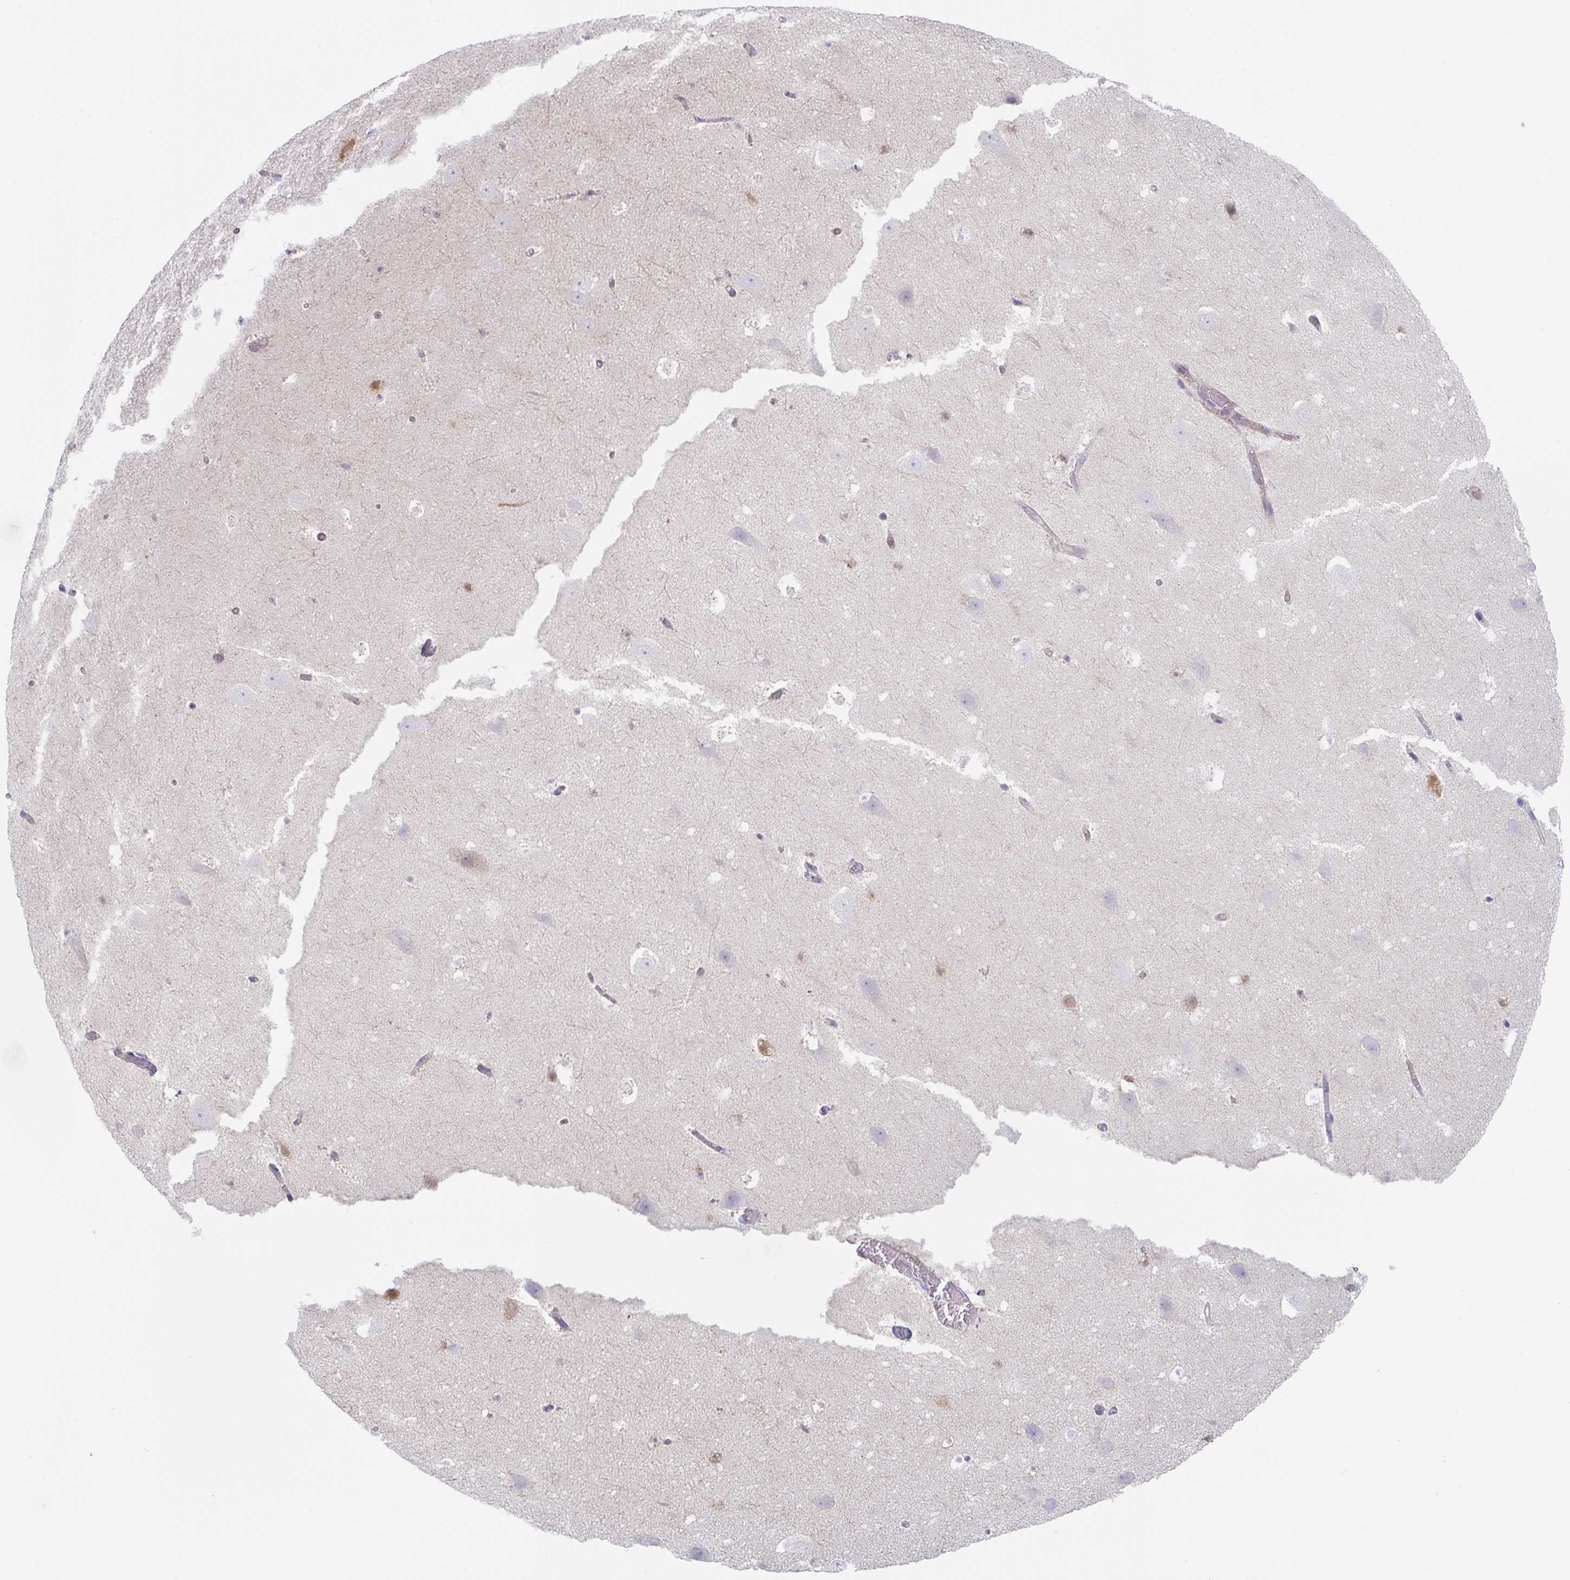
{"staining": {"intensity": "negative", "quantity": "none", "location": "none"}, "tissue": "hippocampus", "cell_type": "Glial cells", "image_type": "normal", "snomed": [{"axis": "morphology", "description": "Normal tissue, NOS"}, {"axis": "topography", "description": "Hippocampus"}], "caption": "Benign hippocampus was stained to show a protein in brown. There is no significant positivity in glial cells. (DAB (3,3'-diaminobenzidine) immunohistochemistry visualized using brightfield microscopy, high magnification).", "gene": "AMPD2", "patient": {"sex": "female", "age": 42}}